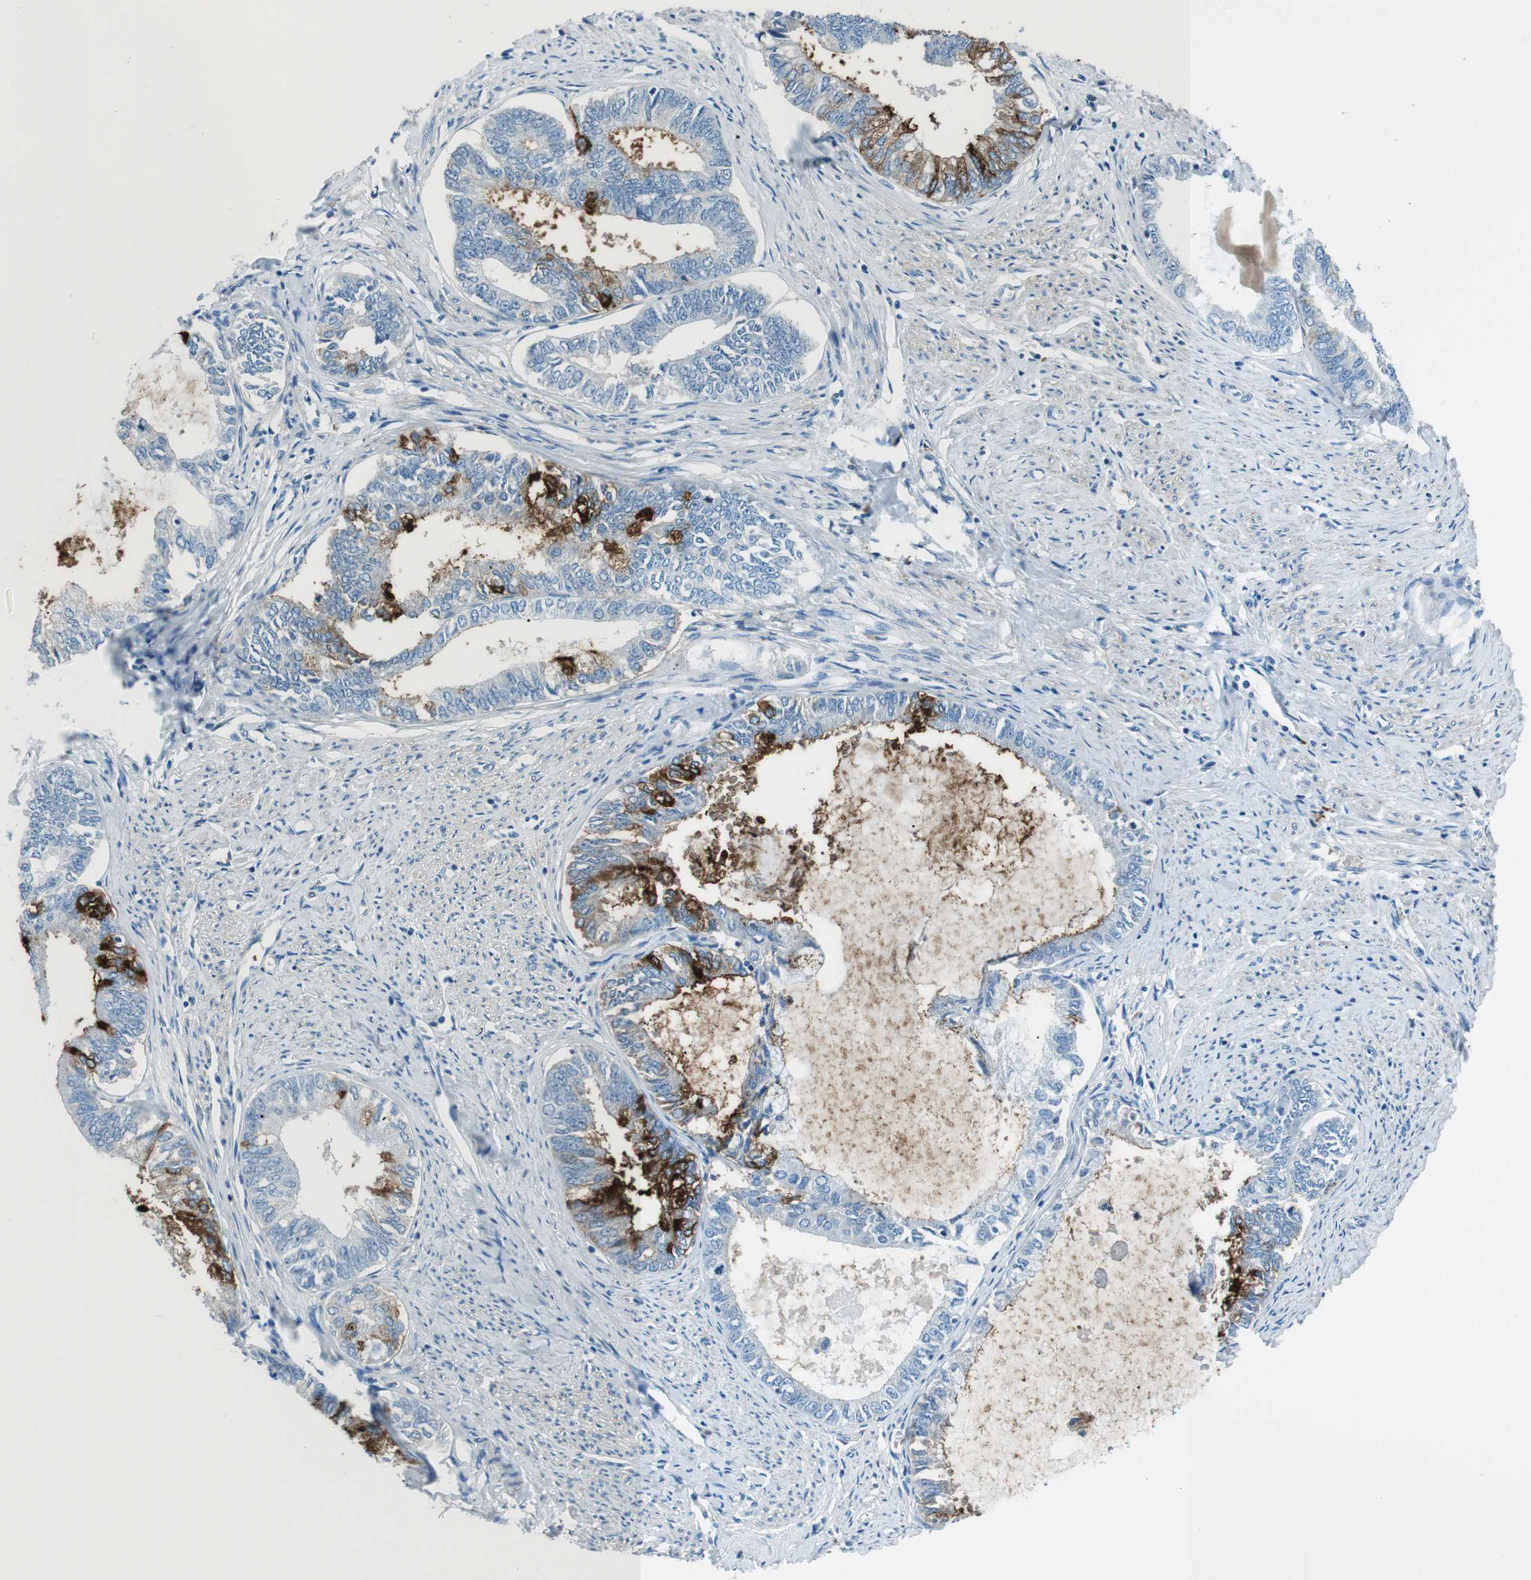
{"staining": {"intensity": "strong", "quantity": "<25%", "location": "cytoplasmic/membranous"}, "tissue": "endometrial cancer", "cell_type": "Tumor cells", "image_type": "cancer", "snomed": [{"axis": "morphology", "description": "Adenocarcinoma, NOS"}, {"axis": "topography", "description": "Endometrium"}], "caption": "This photomicrograph shows immunohistochemistry staining of human endometrial cancer, with medium strong cytoplasmic/membranous staining in about <25% of tumor cells.", "gene": "ST6GAL1", "patient": {"sex": "female", "age": 86}}